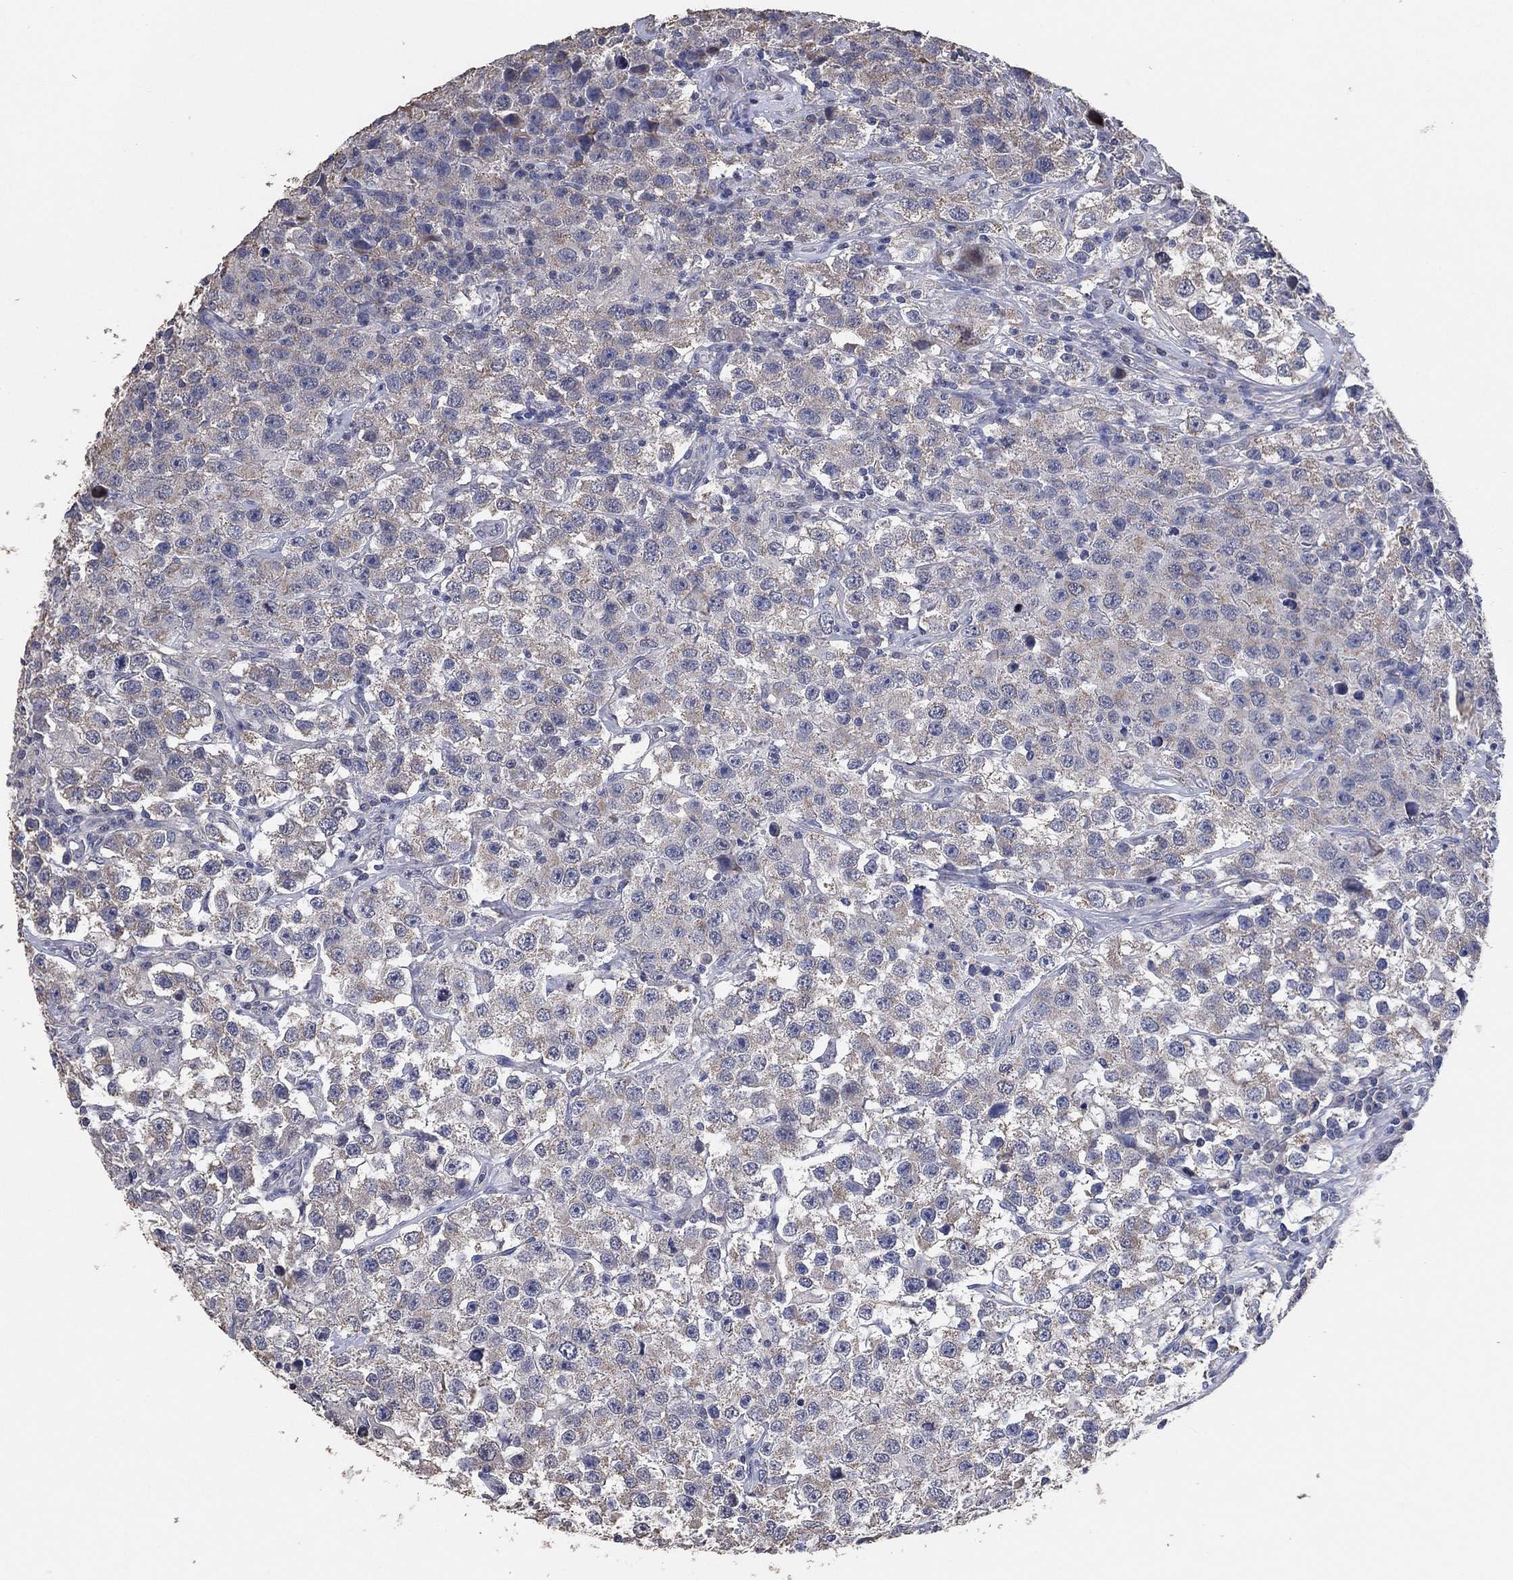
{"staining": {"intensity": "negative", "quantity": "none", "location": "none"}, "tissue": "testis cancer", "cell_type": "Tumor cells", "image_type": "cancer", "snomed": [{"axis": "morphology", "description": "Seminoma, NOS"}, {"axis": "topography", "description": "Testis"}], "caption": "This photomicrograph is of testis seminoma stained with immunohistochemistry (IHC) to label a protein in brown with the nuclei are counter-stained blue. There is no positivity in tumor cells.", "gene": "KLK5", "patient": {"sex": "male", "age": 52}}